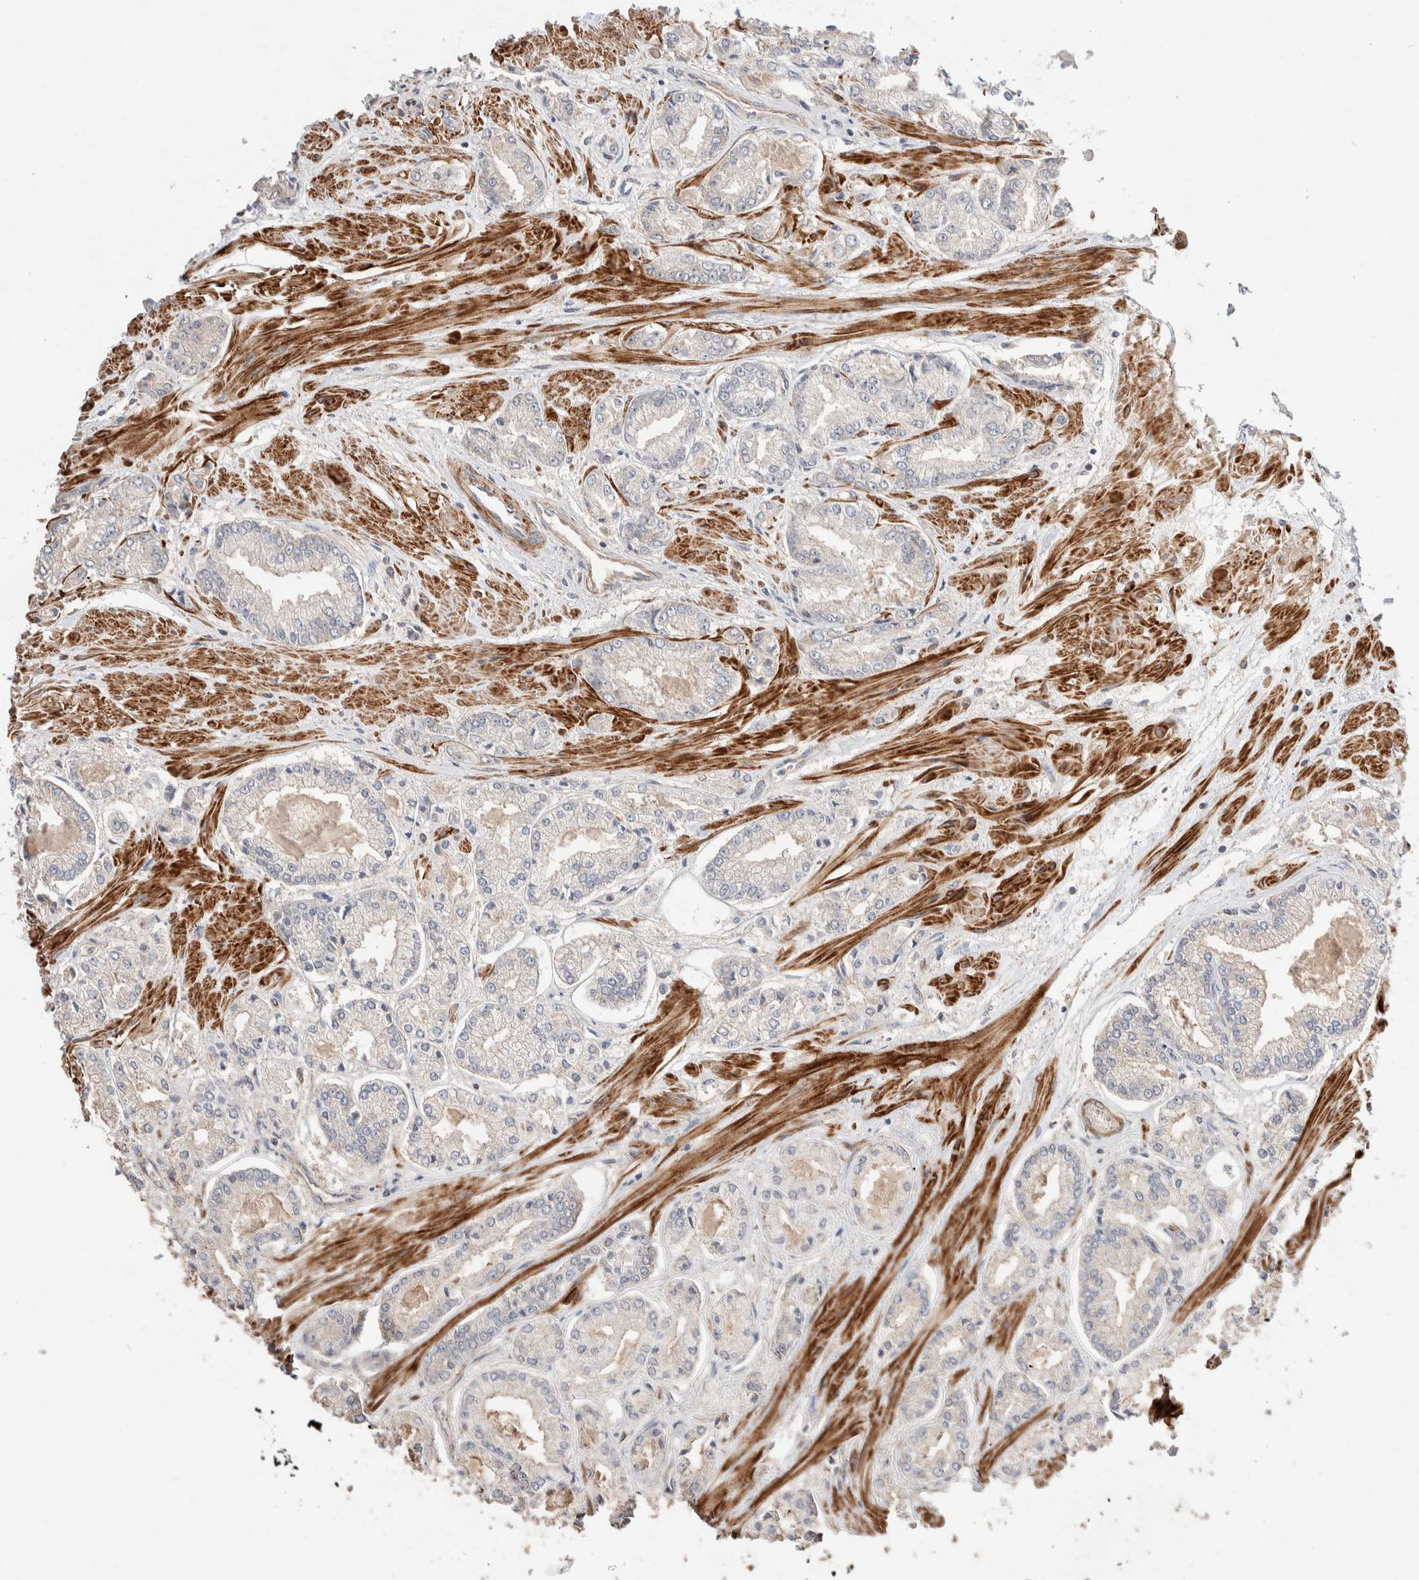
{"staining": {"intensity": "negative", "quantity": "none", "location": "none"}, "tissue": "prostate cancer", "cell_type": "Tumor cells", "image_type": "cancer", "snomed": [{"axis": "morphology", "description": "Adenocarcinoma, Low grade"}, {"axis": "topography", "description": "Prostate"}], "caption": "Immunohistochemical staining of low-grade adenocarcinoma (prostate) demonstrates no significant positivity in tumor cells.", "gene": "WDR91", "patient": {"sex": "male", "age": 52}}